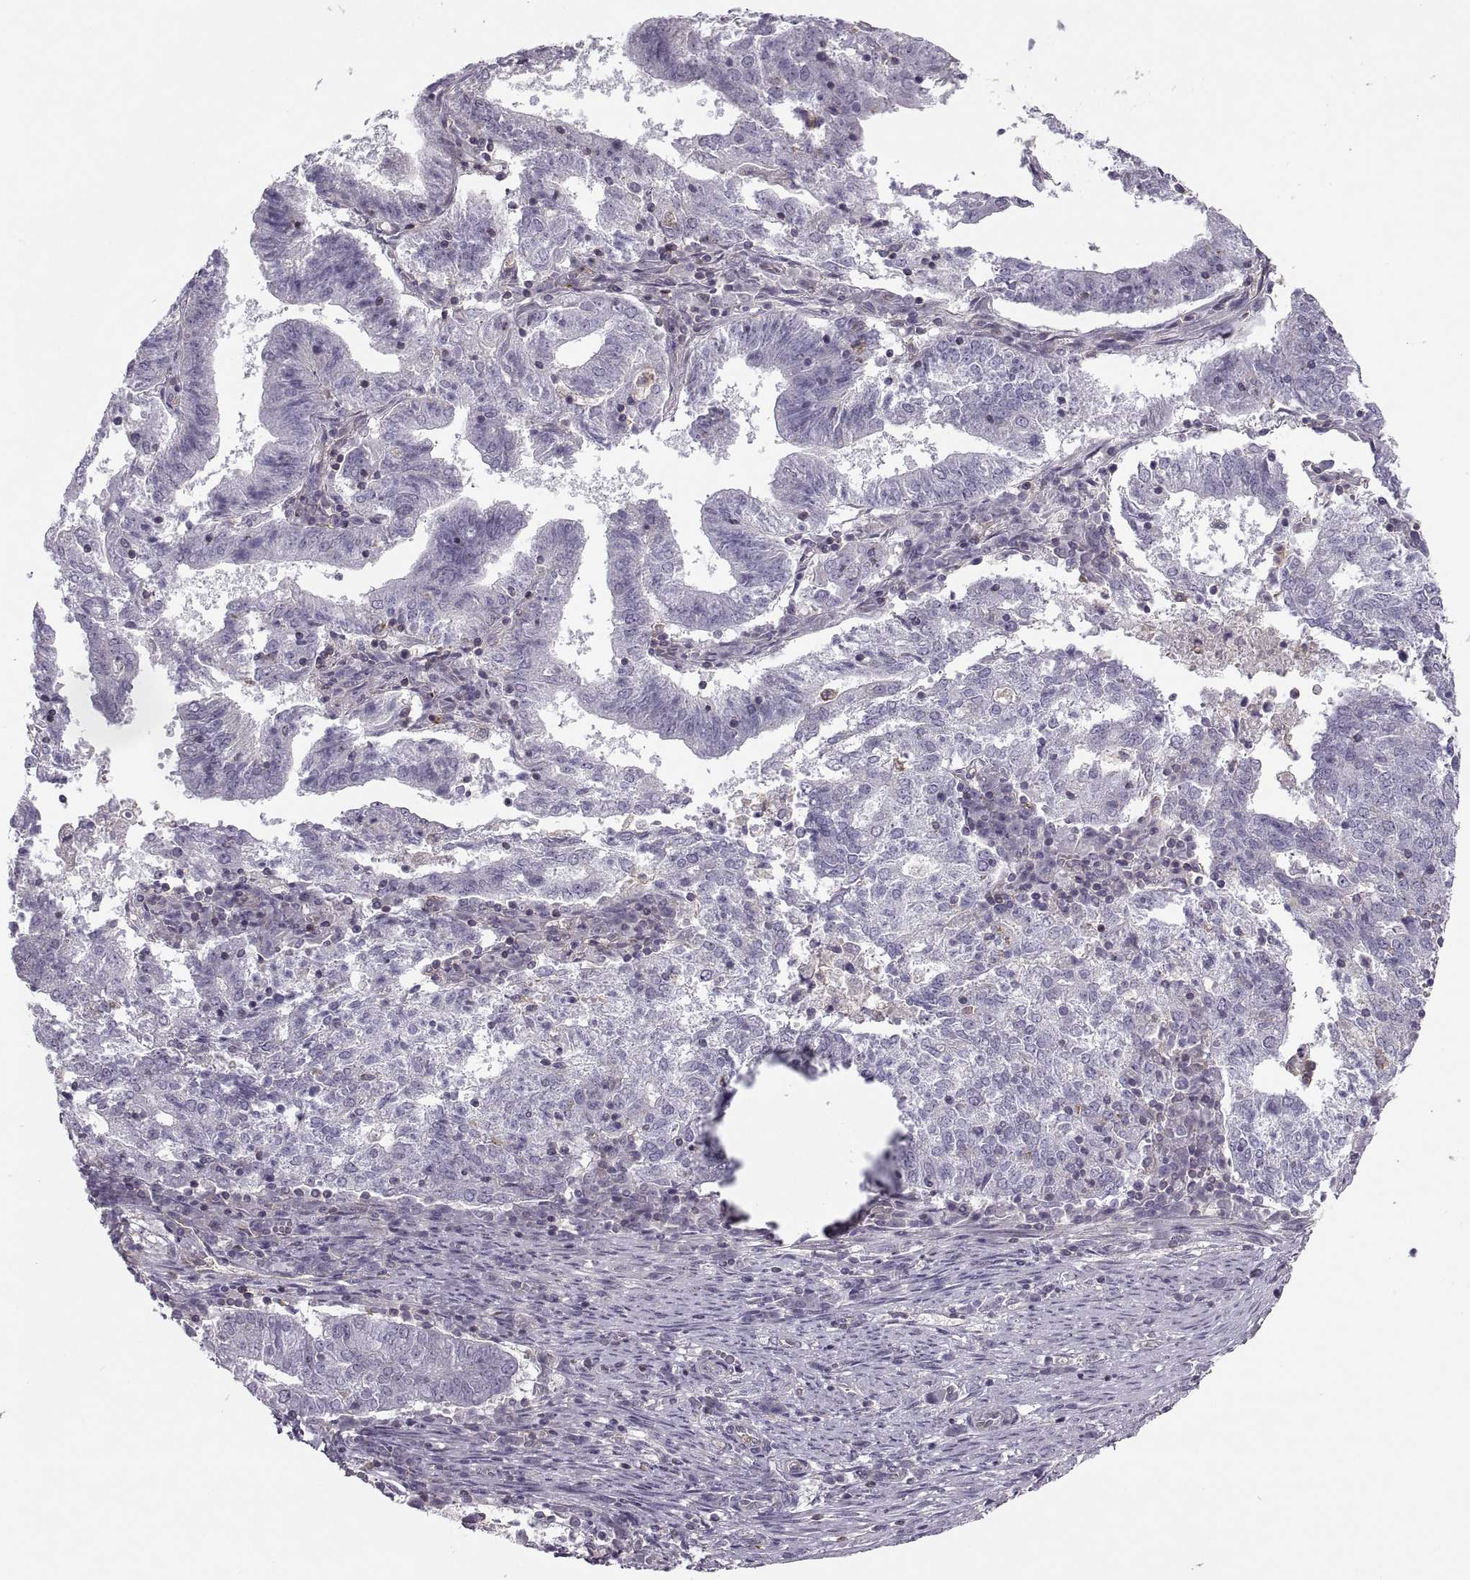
{"staining": {"intensity": "negative", "quantity": "none", "location": "none"}, "tissue": "endometrial cancer", "cell_type": "Tumor cells", "image_type": "cancer", "snomed": [{"axis": "morphology", "description": "Adenocarcinoma, NOS"}, {"axis": "topography", "description": "Endometrium"}], "caption": "This is an immunohistochemistry histopathology image of human adenocarcinoma (endometrial). There is no staining in tumor cells.", "gene": "SLC2A3", "patient": {"sex": "female", "age": 82}}